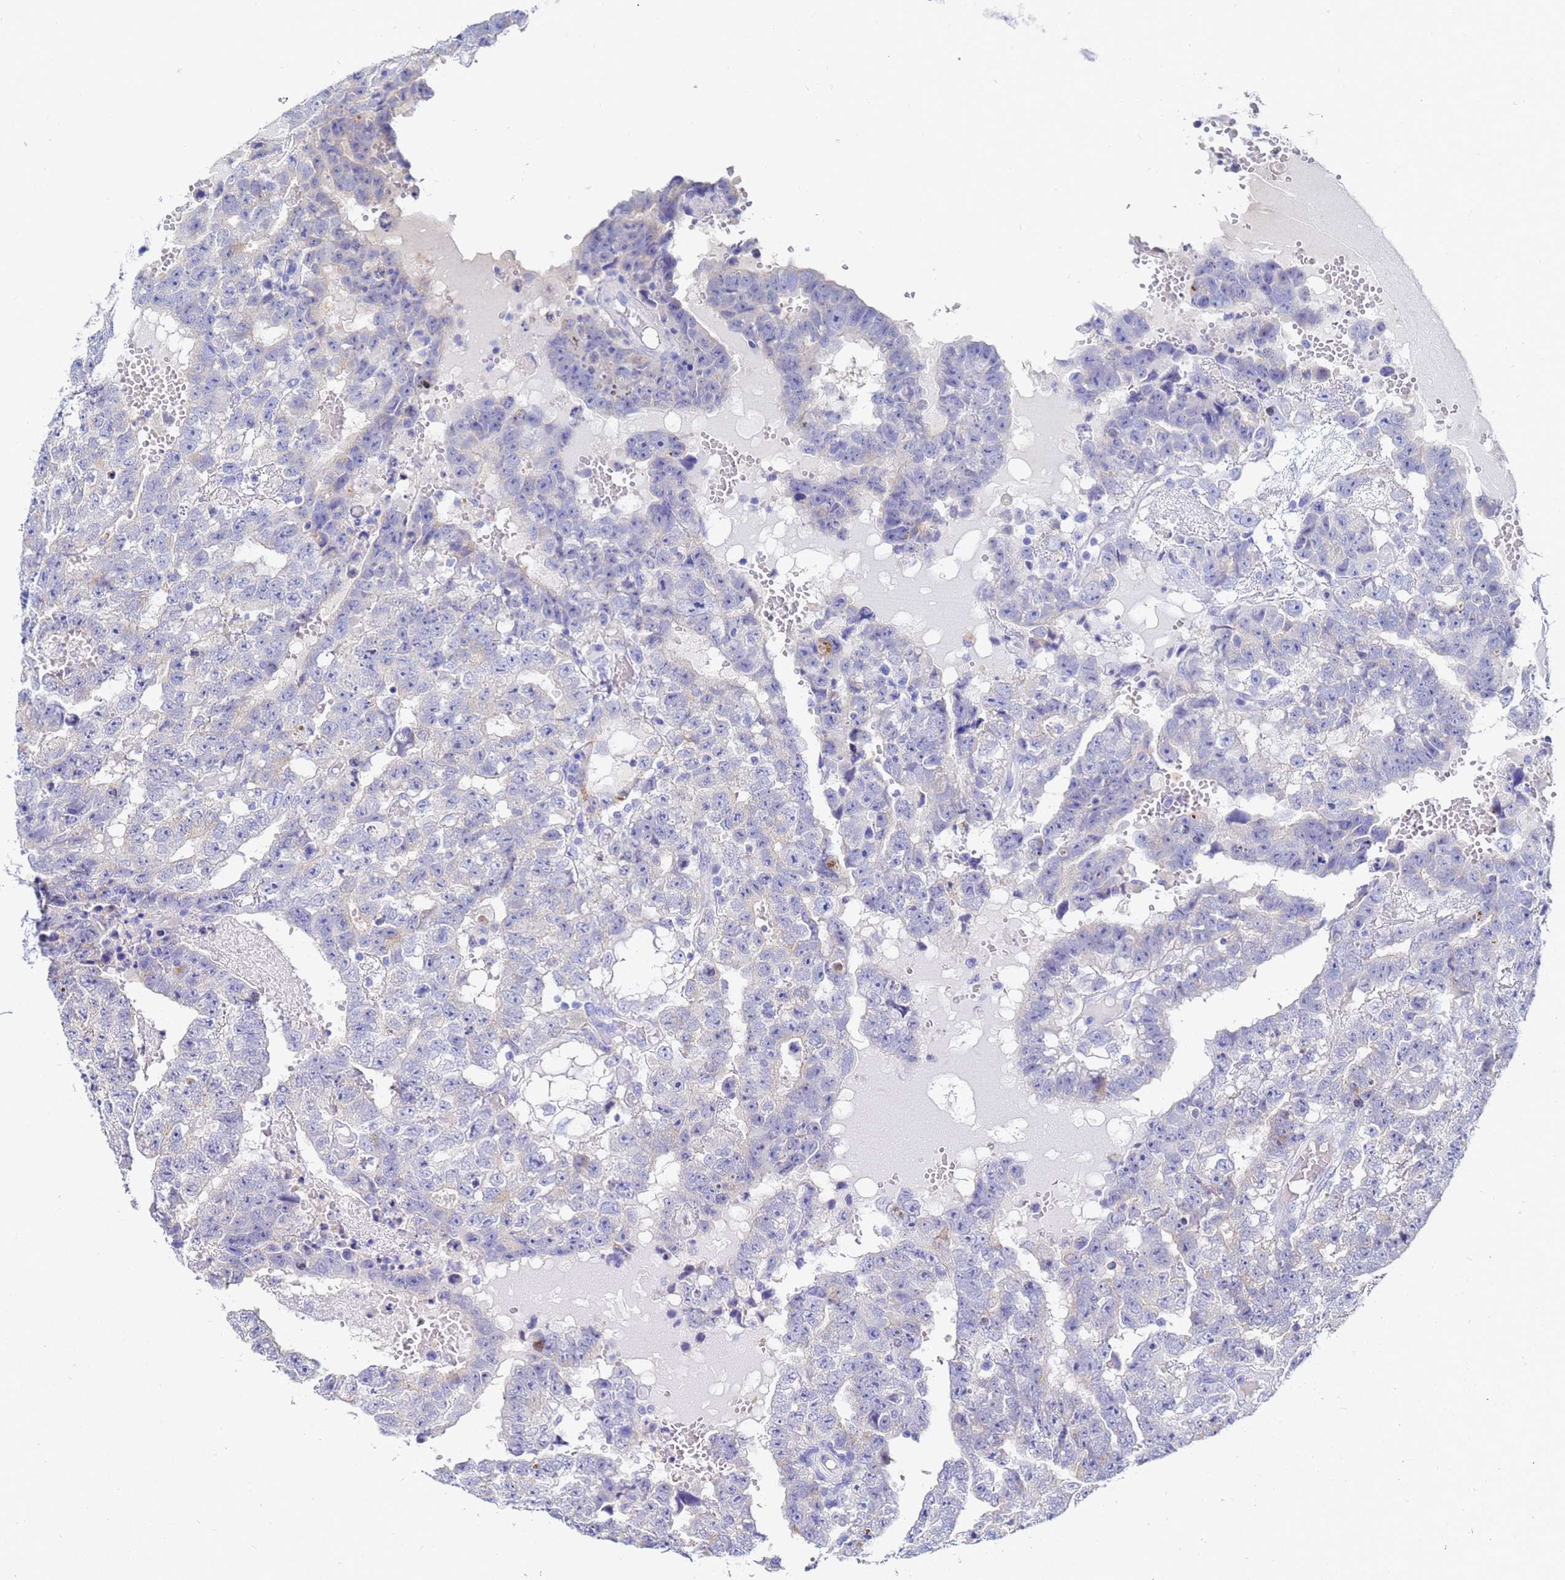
{"staining": {"intensity": "negative", "quantity": "none", "location": "none"}, "tissue": "testis cancer", "cell_type": "Tumor cells", "image_type": "cancer", "snomed": [{"axis": "morphology", "description": "Carcinoma, Embryonal, NOS"}, {"axis": "topography", "description": "Testis"}], "caption": "Testis embryonal carcinoma was stained to show a protein in brown. There is no significant positivity in tumor cells. (DAB IHC, high magnification).", "gene": "C2orf72", "patient": {"sex": "male", "age": 25}}